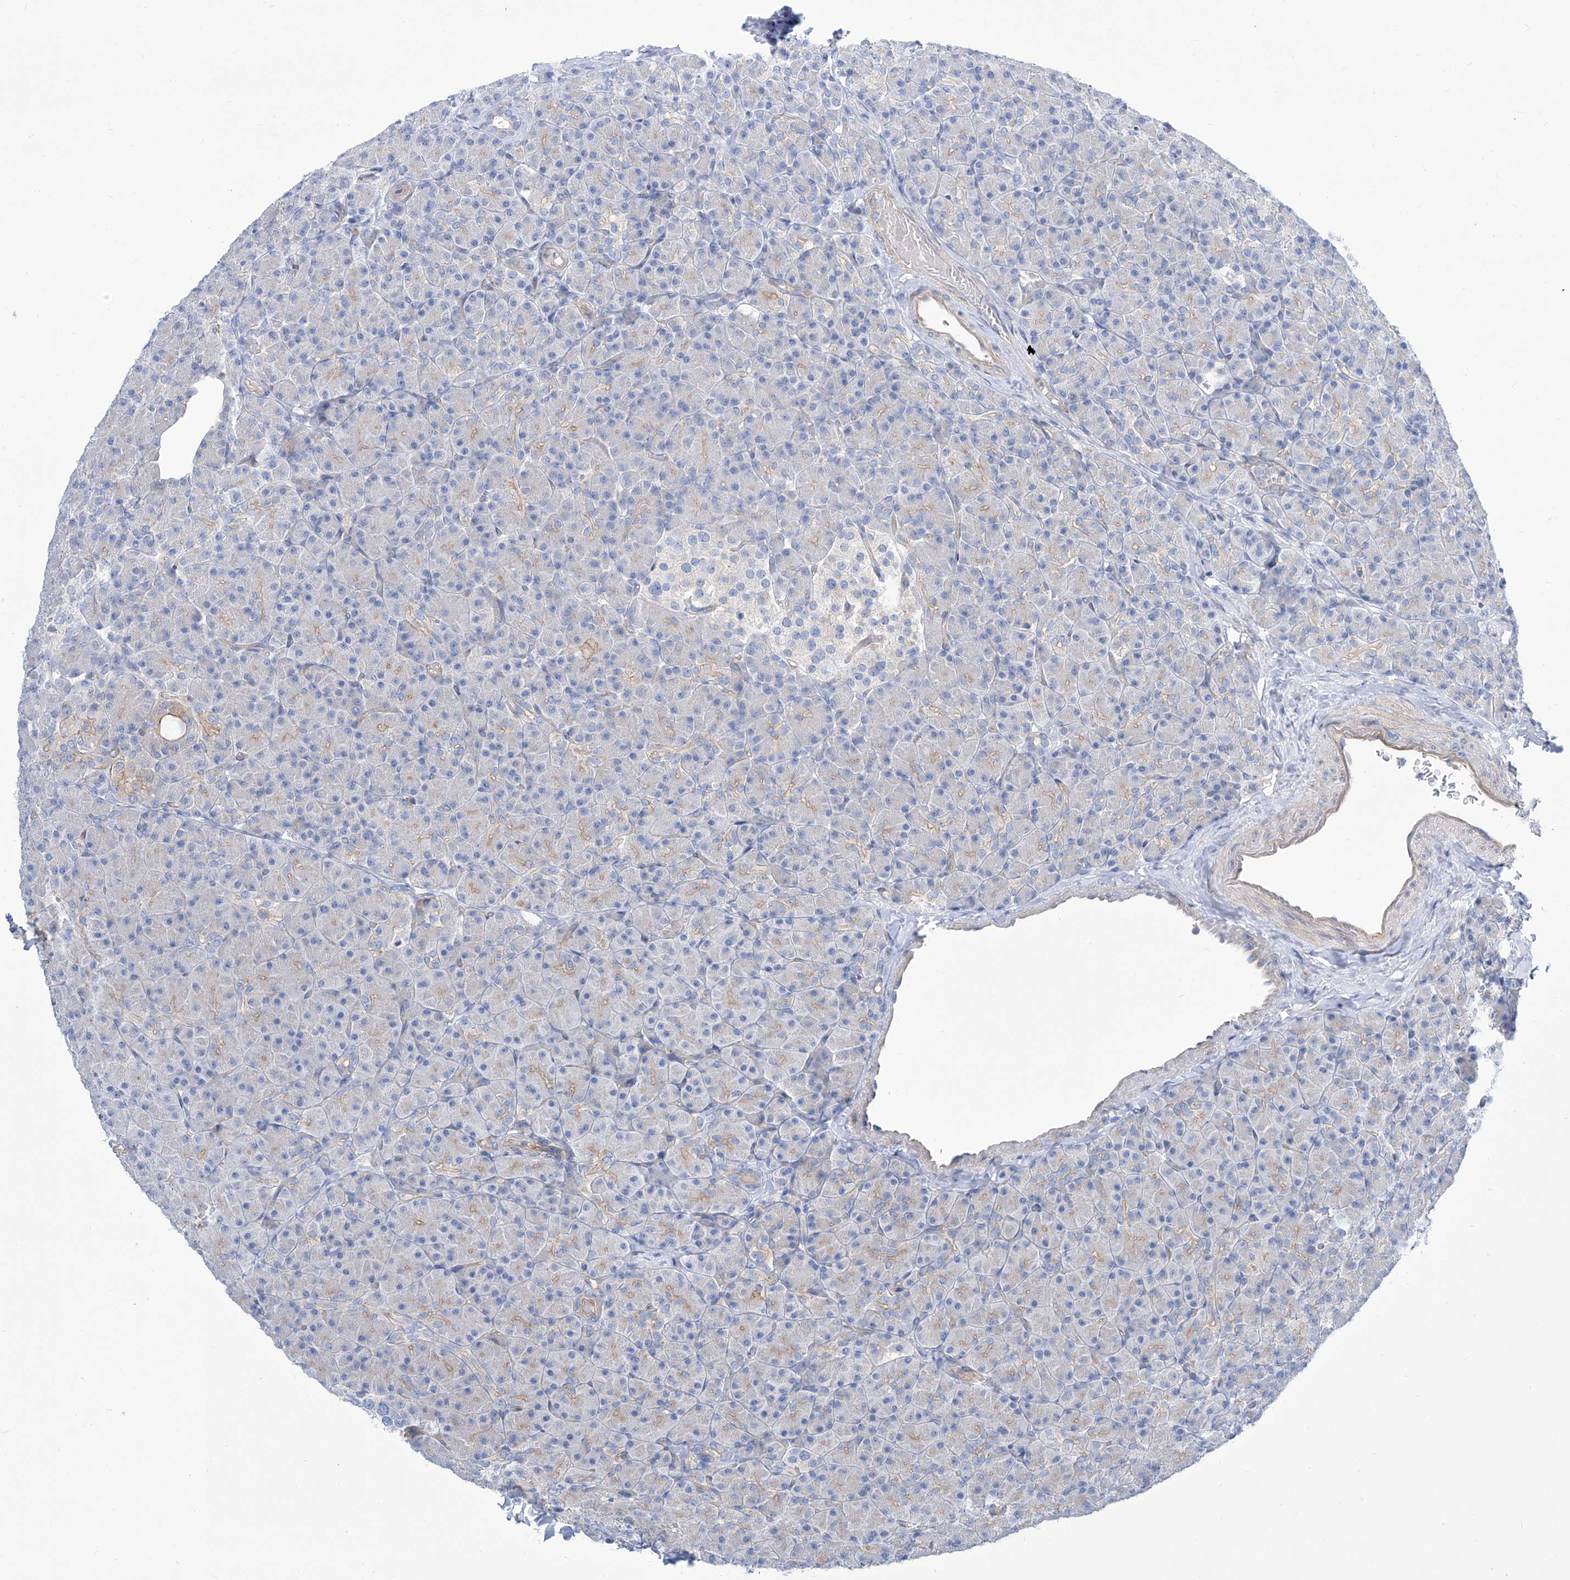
{"staining": {"intensity": "moderate", "quantity": "<25%", "location": "cytoplasmic/membranous"}, "tissue": "pancreas", "cell_type": "Exocrine glandular cells", "image_type": "normal", "snomed": [{"axis": "morphology", "description": "Normal tissue, NOS"}, {"axis": "topography", "description": "Pancreas"}], "caption": "High-magnification brightfield microscopy of benign pancreas stained with DAB (brown) and counterstained with hematoxylin (blue). exocrine glandular cells exhibit moderate cytoplasmic/membranous staining is present in approximately<25% of cells.", "gene": "TMEM209", "patient": {"sex": "female", "age": 43}}